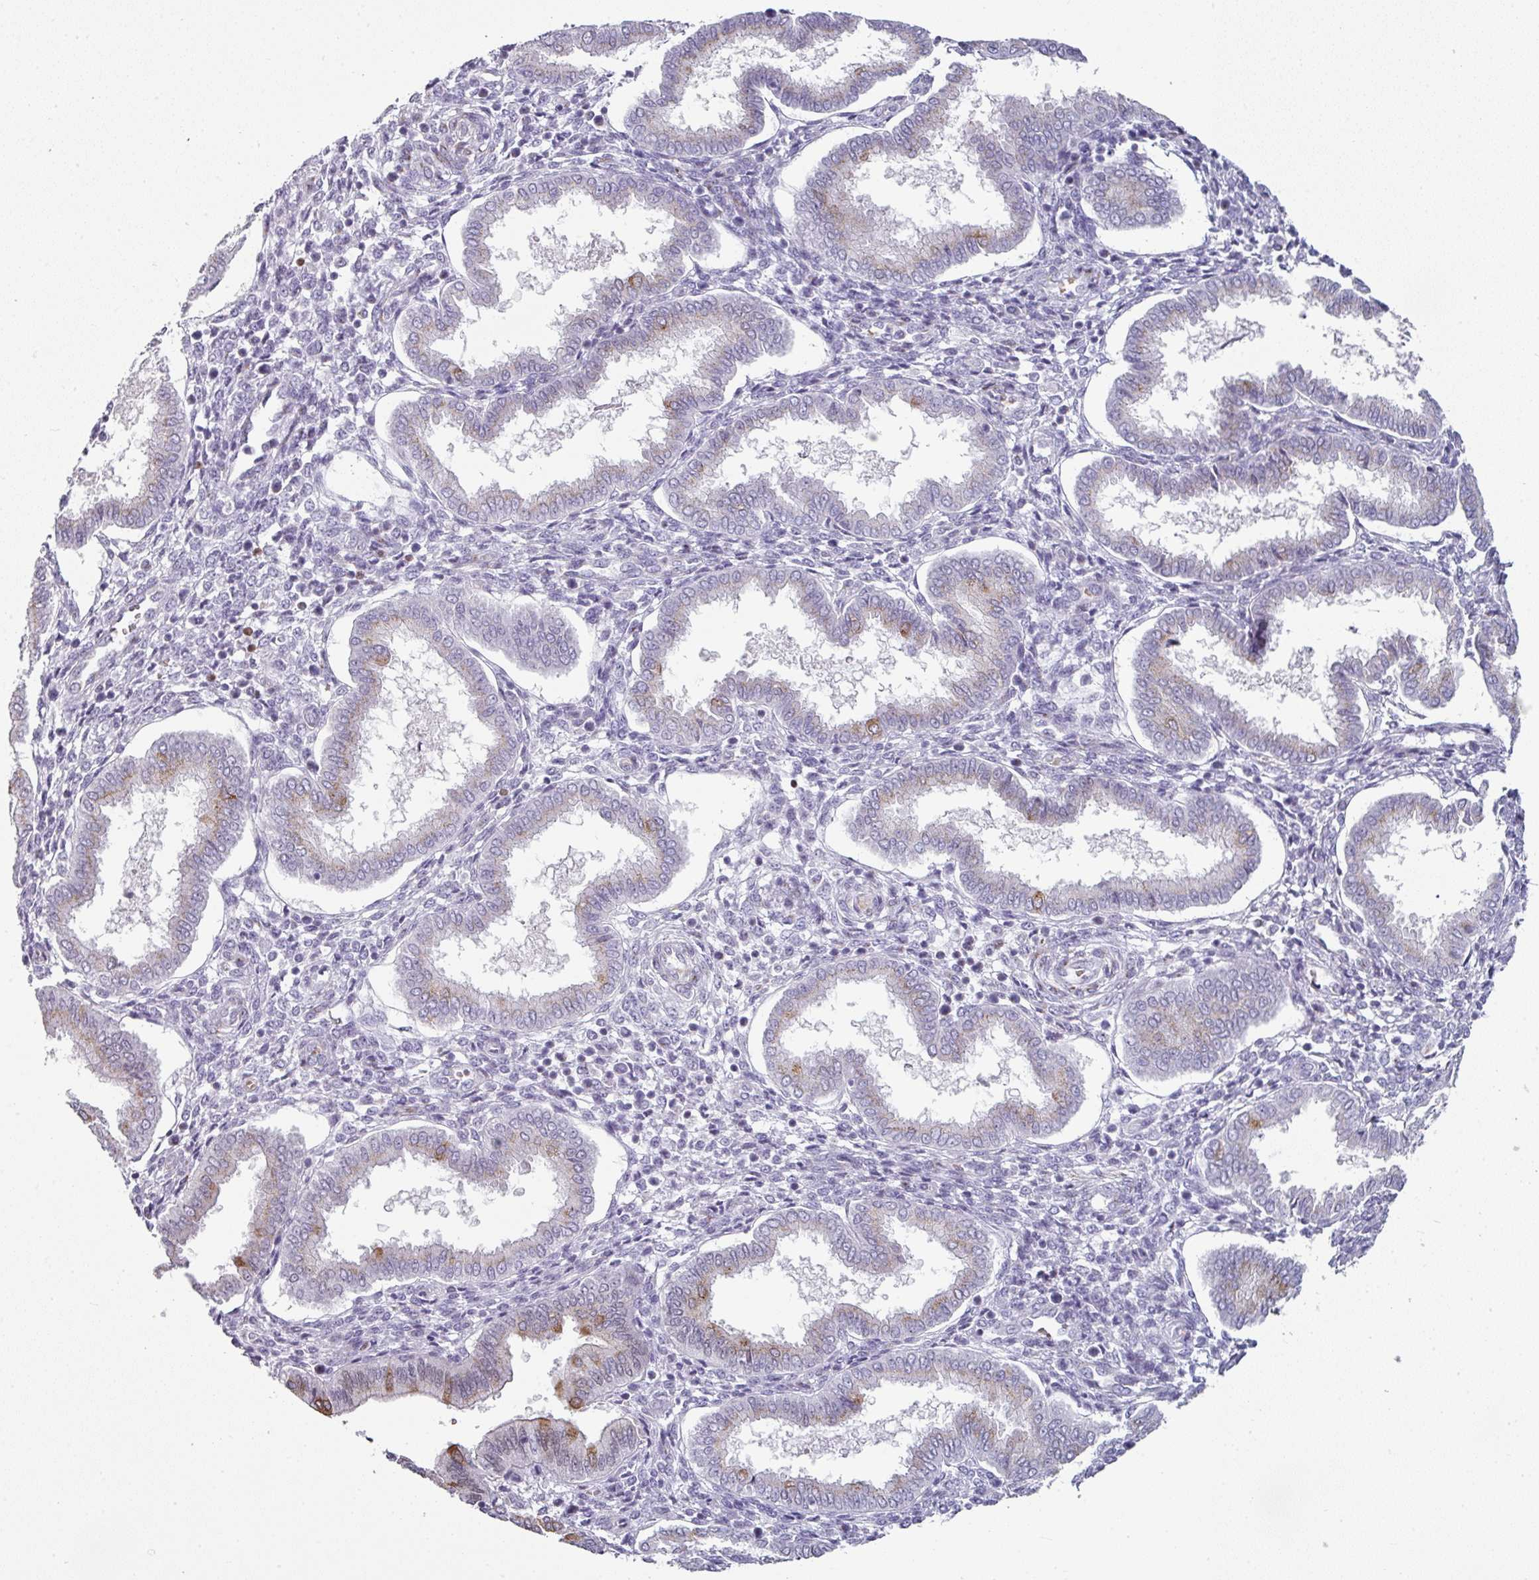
{"staining": {"intensity": "negative", "quantity": "none", "location": "none"}, "tissue": "endometrium", "cell_type": "Cells in endometrial stroma", "image_type": "normal", "snomed": [{"axis": "morphology", "description": "Normal tissue, NOS"}, {"axis": "topography", "description": "Endometrium"}], "caption": "This is a micrograph of immunohistochemistry staining of benign endometrium, which shows no staining in cells in endometrial stroma.", "gene": "SYT8", "patient": {"sex": "female", "age": 24}}